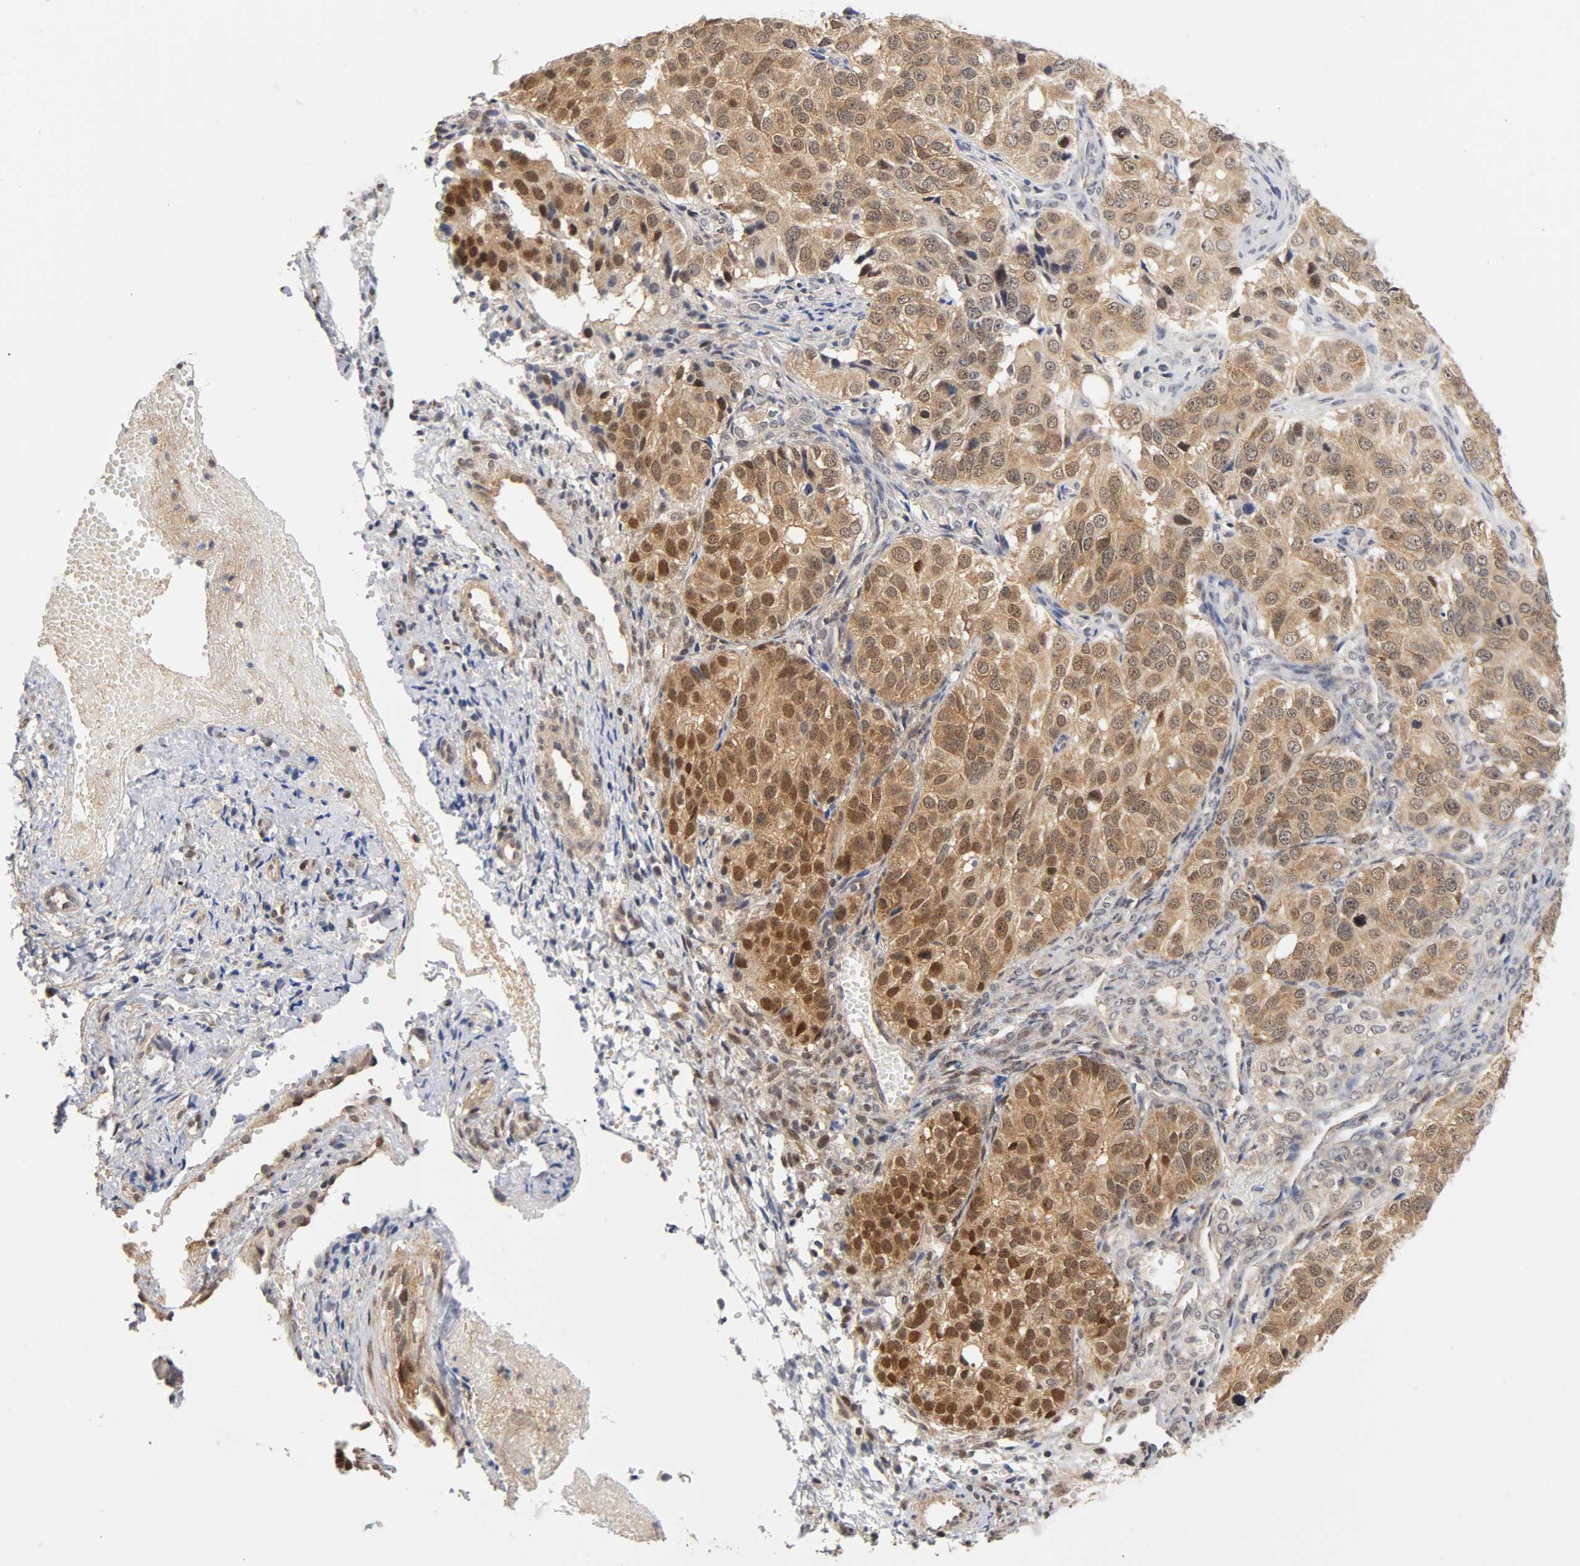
{"staining": {"intensity": "strong", "quantity": ">75%", "location": "cytoplasmic/membranous,nuclear"}, "tissue": "ovarian cancer", "cell_type": "Tumor cells", "image_type": "cancer", "snomed": [{"axis": "morphology", "description": "Carcinoma, endometroid"}, {"axis": "topography", "description": "Ovary"}], "caption": "Immunohistochemical staining of ovarian endometroid carcinoma exhibits strong cytoplasmic/membranous and nuclear protein expression in about >75% of tumor cells.", "gene": "UBE2M", "patient": {"sex": "female", "age": 51}}